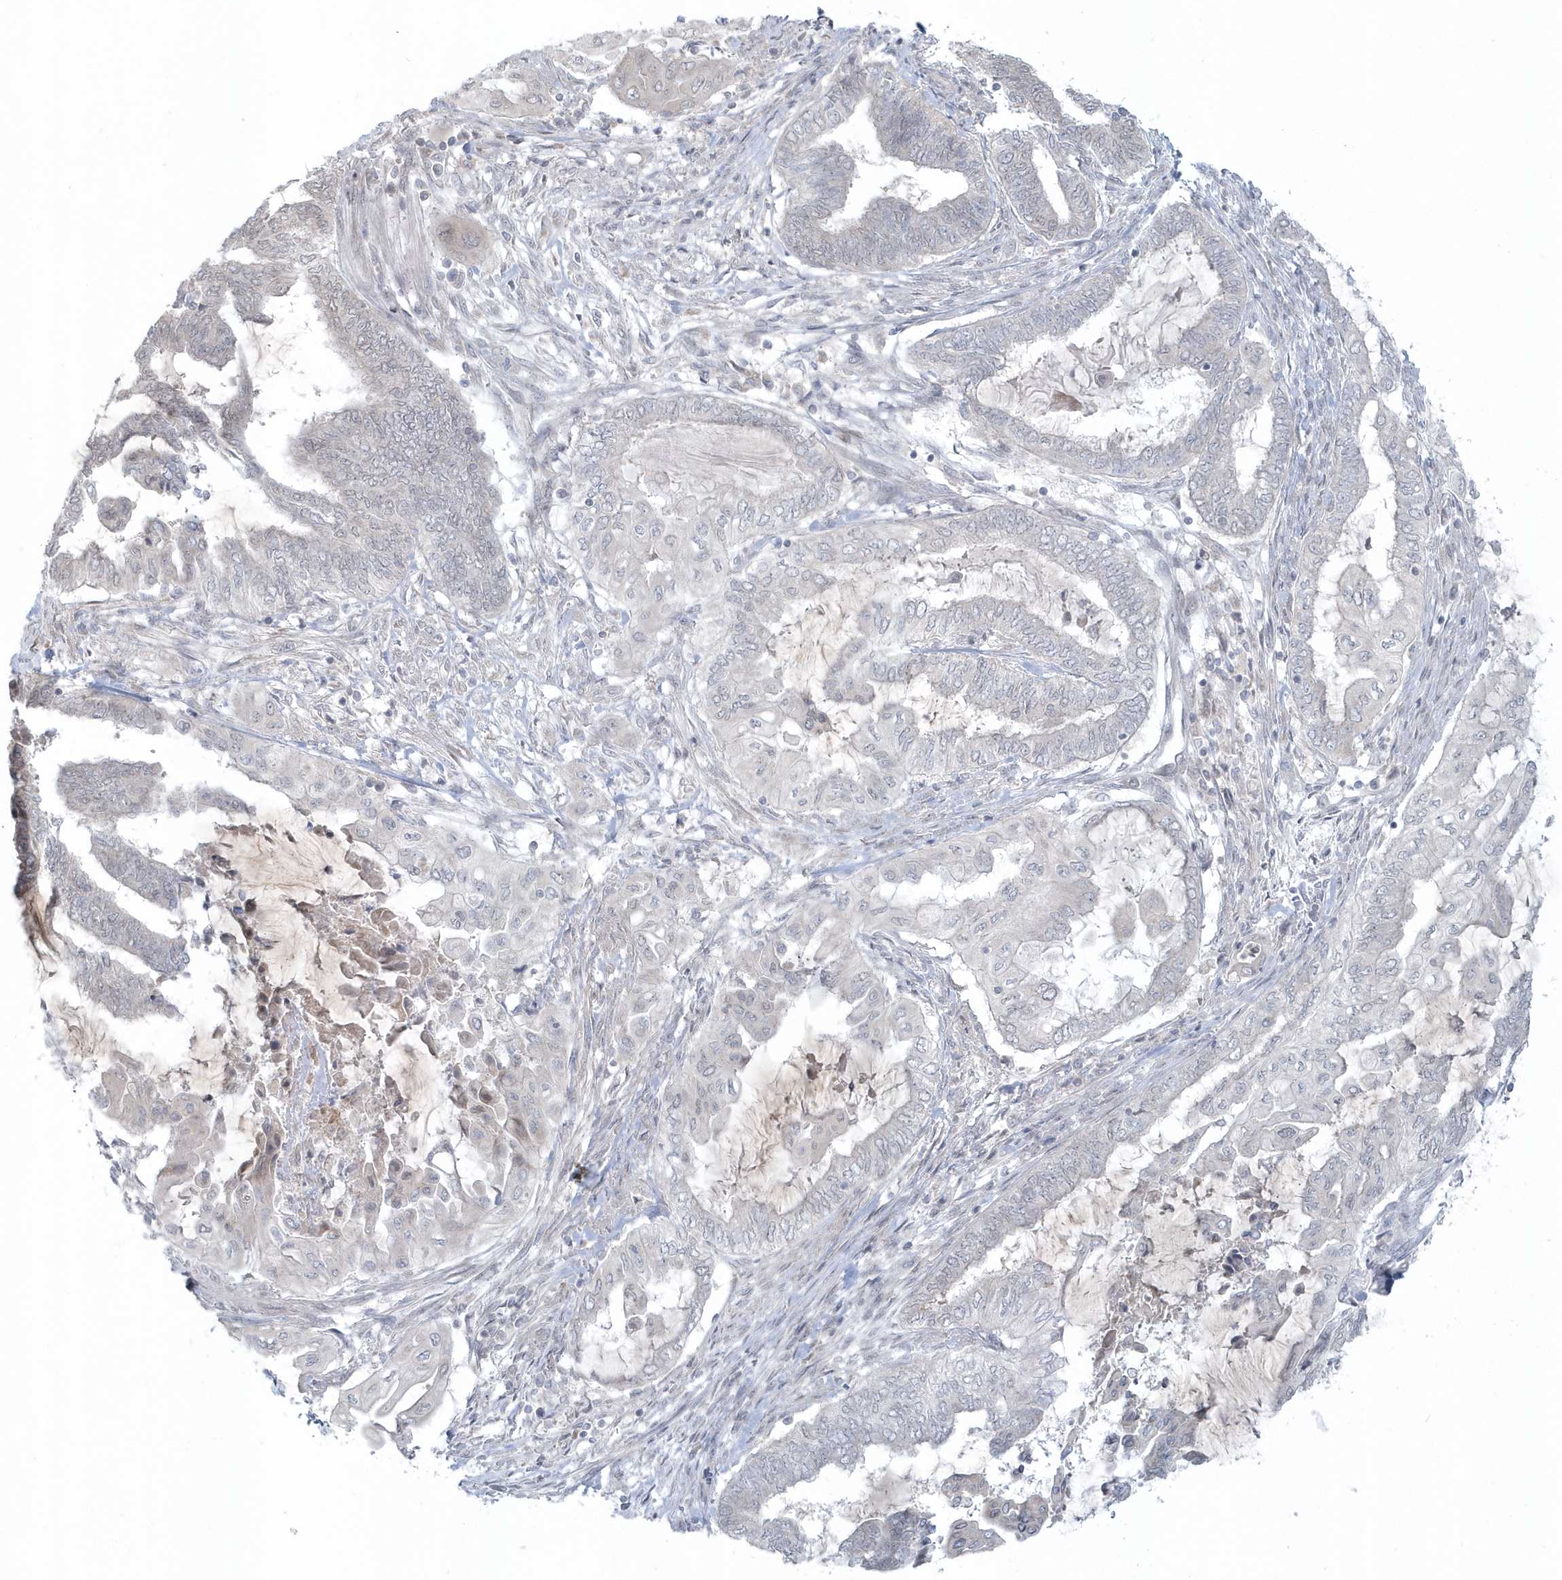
{"staining": {"intensity": "negative", "quantity": "none", "location": "none"}, "tissue": "endometrial cancer", "cell_type": "Tumor cells", "image_type": "cancer", "snomed": [{"axis": "morphology", "description": "Adenocarcinoma, NOS"}, {"axis": "topography", "description": "Uterus"}, {"axis": "topography", "description": "Endometrium"}], "caption": "This is an immunohistochemistry (IHC) image of adenocarcinoma (endometrial). There is no positivity in tumor cells.", "gene": "BLTP3A", "patient": {"sex": "female", "age": 70}}